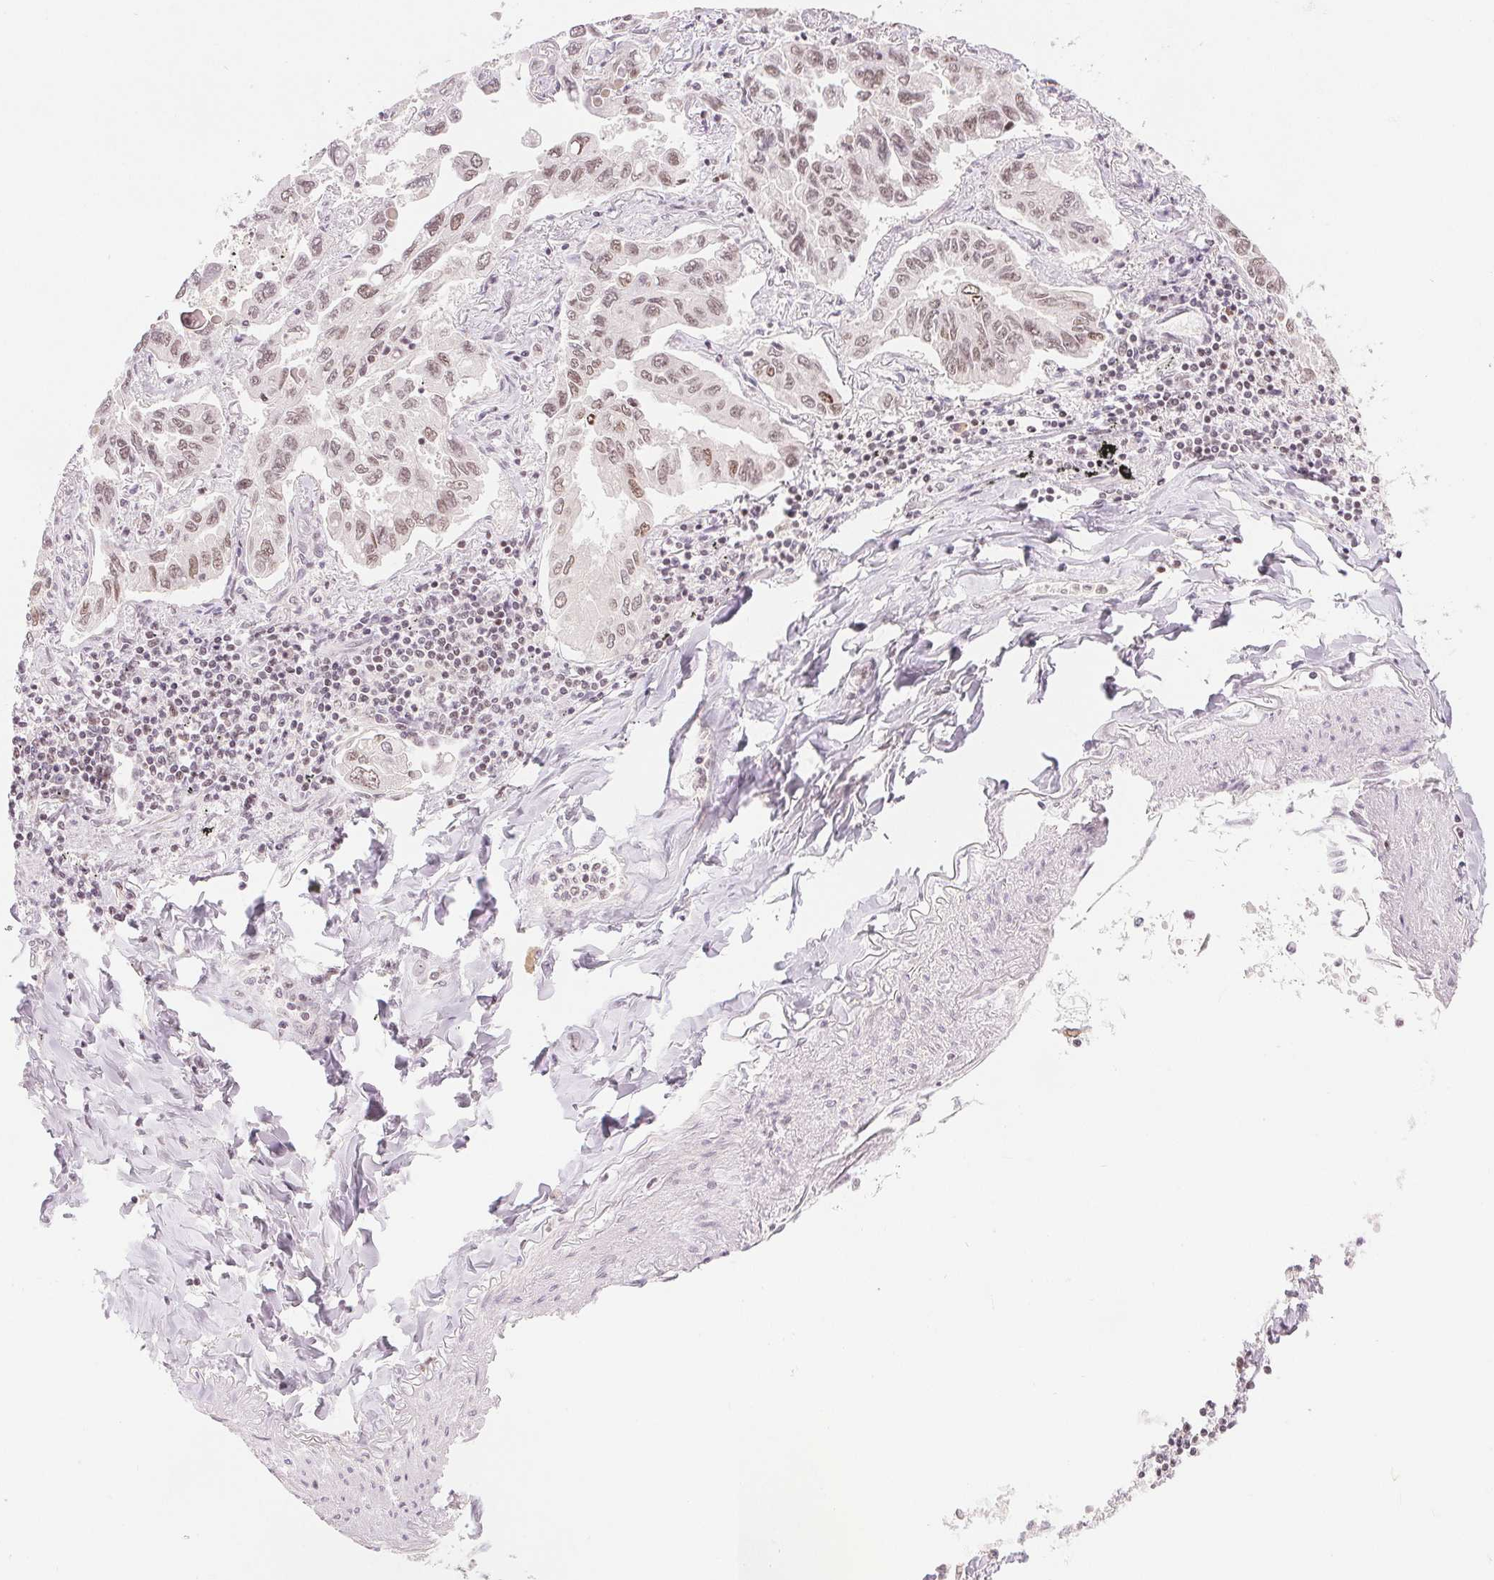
{"staining": {"intensity": "weak", "quantity": ">75%", "location": "nuclear"}, "tissue": "lung cancer", "cell_type": "Tumor cells", "image_type": "cancer", "snomed": [{"axis": "morphology", "description": "Adenocarcinoma, NOS"}, {"axis": "topography", "description": "Lung"}], "caption": "This is a histology image of immunohistochemistry (IHC) staining of lung adenocarcinoma, which shows weak staining in the nuclear of tumor cells.", "gene": "DEK", "patient": {"sex": "male", "age": 64}}